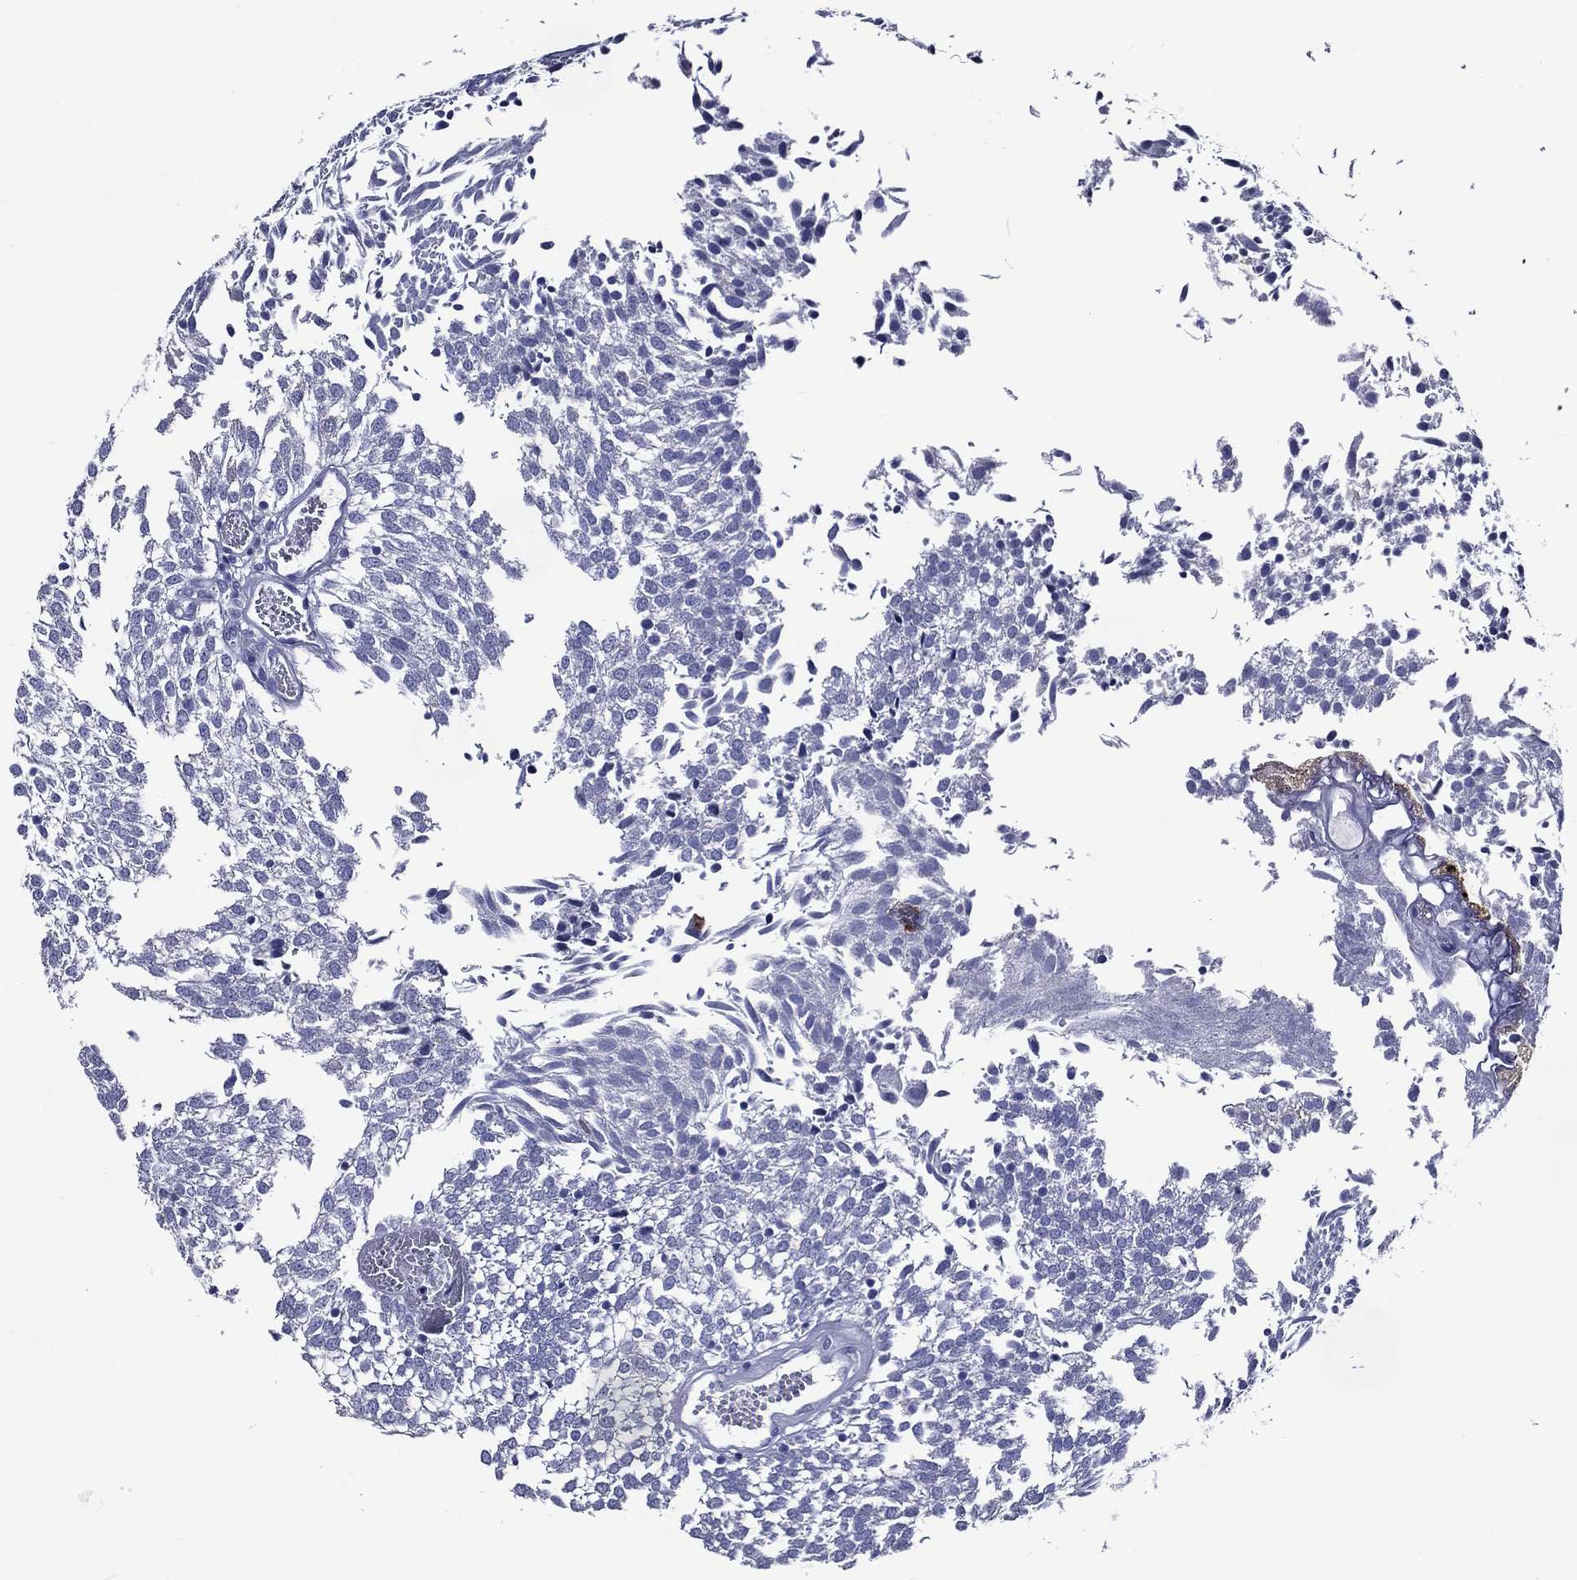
{"staining": {"intensity": "negative", "quantity": "none", "location": "none"}, "tissue": "urothelial cancer", "cell_type": "Tumor cells", "image_type": "cancer", "snomed": [{"axis": "morphology", "description": "Urothelial carcinoma, Low grade"}, {"axis": "topography", "description": "Urinary bladder"}], "caption": "Immunohistochemistry (IHC) photomicrograph of human low-grade urothelial carcinoma stained for a protein (brown), which shows no staining in tumor cells.", "gene": "ACE2", "patient": {"sex": "male", "age": 52}}